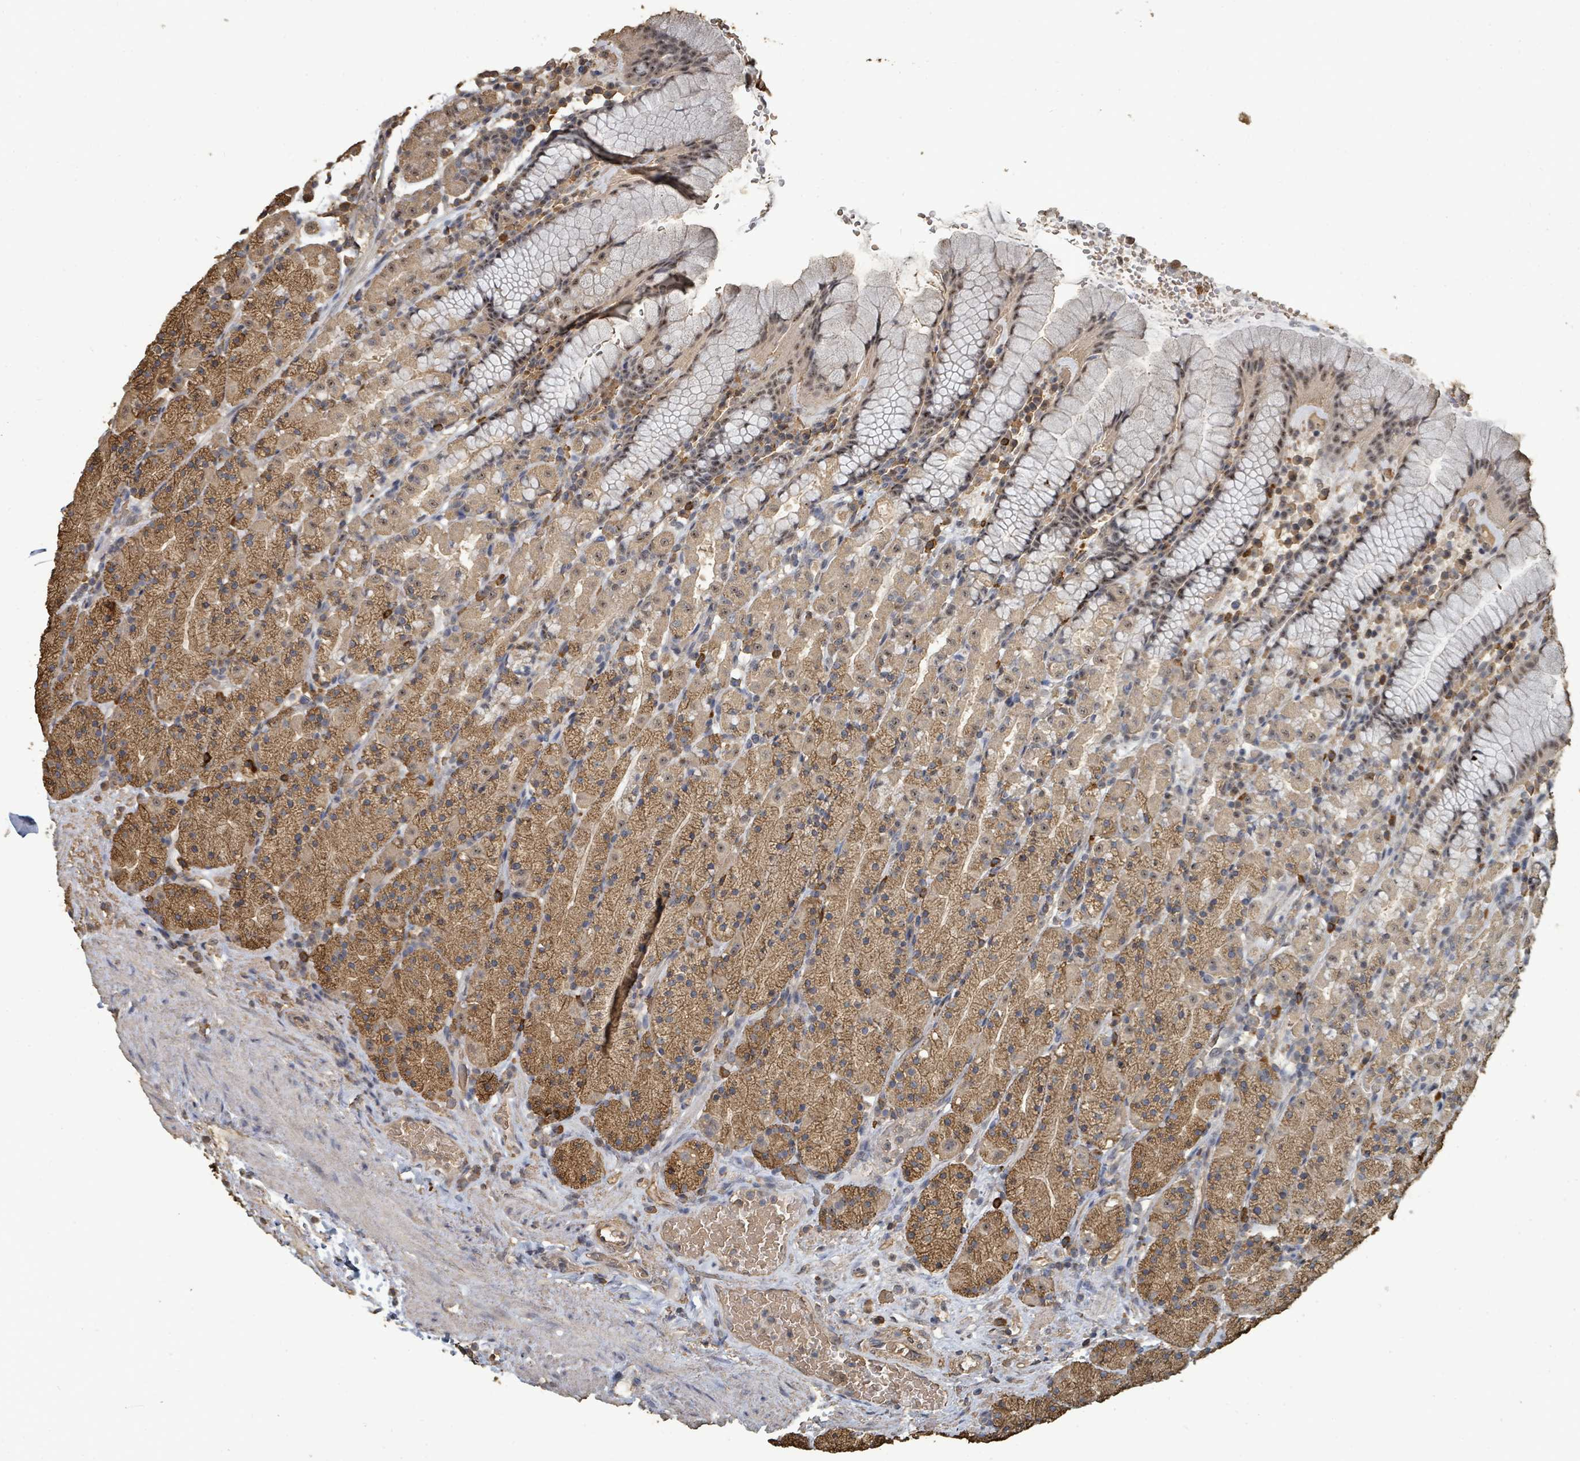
{"staining": {"intensity": "moderate", "quantity": "25%-75%", "location": "cytoplasmic/membranous,nuclear"}, "tissue": "stomach", "cell_type": "Glandular cells", "image_type": "normal", "snomed": [{"axis": "morphology", "description": "Normal tissue, NOS"}, {"axis": "topography", "description": "Stomach, upper"}, {"axis": "topography", "description": "Stomach"}], "caption": "Stomach stained with DAB immunohistochemistry (IHC) reveals medium levels of moderate cytoplasmic/membranous,nuclear expression in about 25%-75% of glandular cells. Nuclei are stained in blue.", "gene": "C6orf52", "patient": {"sex": "male", "age": 62}}